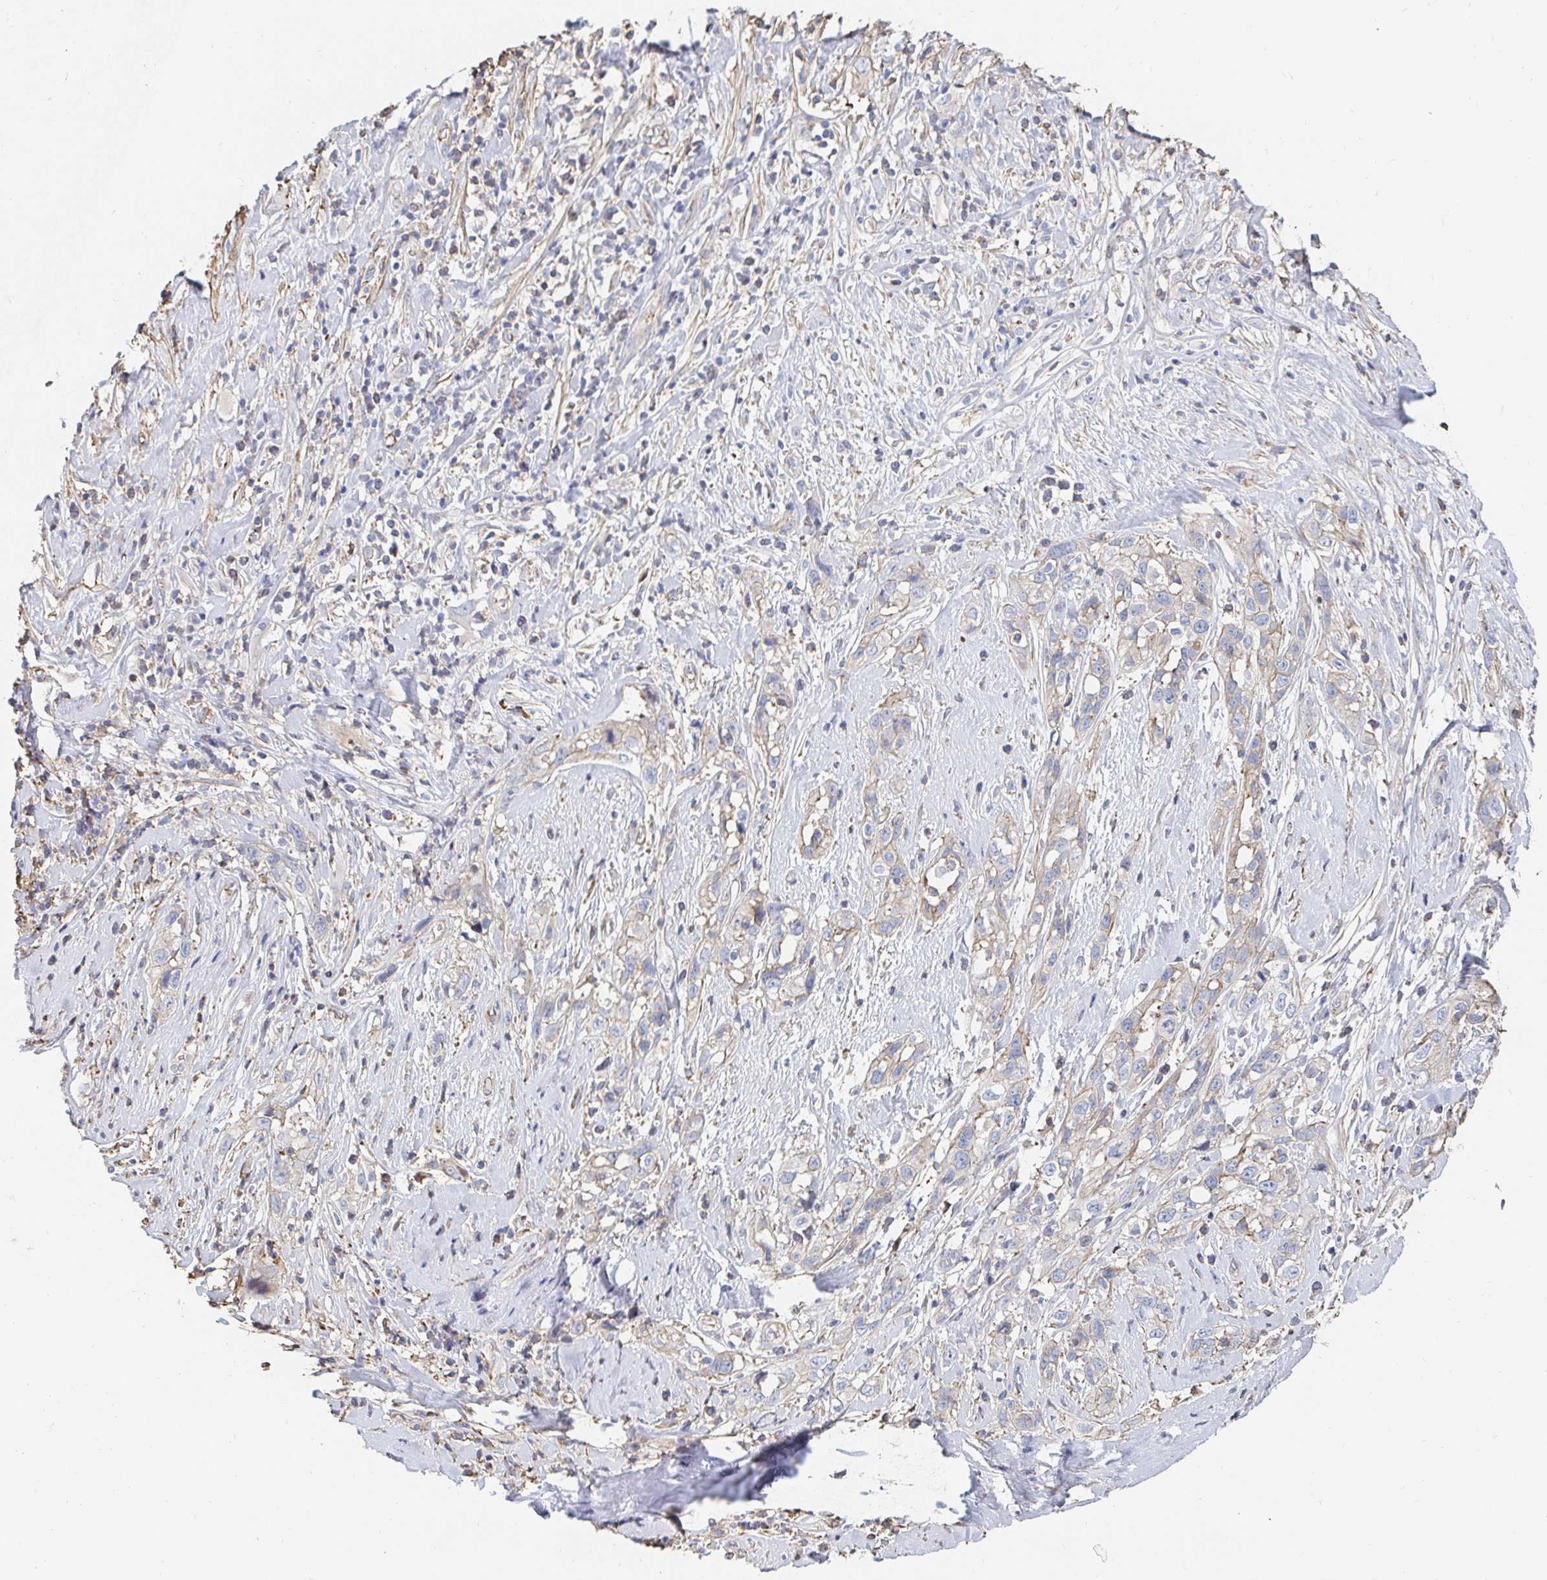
{"staining": {"intensity": "weak", "quantity": "25%-75%", "location": "cytoplasmic/membranous"}, "tissue": "skin cancer", "cell_type": "Tumor cells", "image_type": "cancer", "snomed": [{"axis": "morphology", "description": "Squamous cell carcinoma, NOS"}, {"axis": "topography", "description": "Skin"}], "caption": "Skin cancer stained for a protein (brown) exhibits weak cytoplasmic/membranous positive positivity in approximately 25%-75% of tumor cells.", "gene": "PTPN14", "patient": {"sex": "male", "age": 82}}